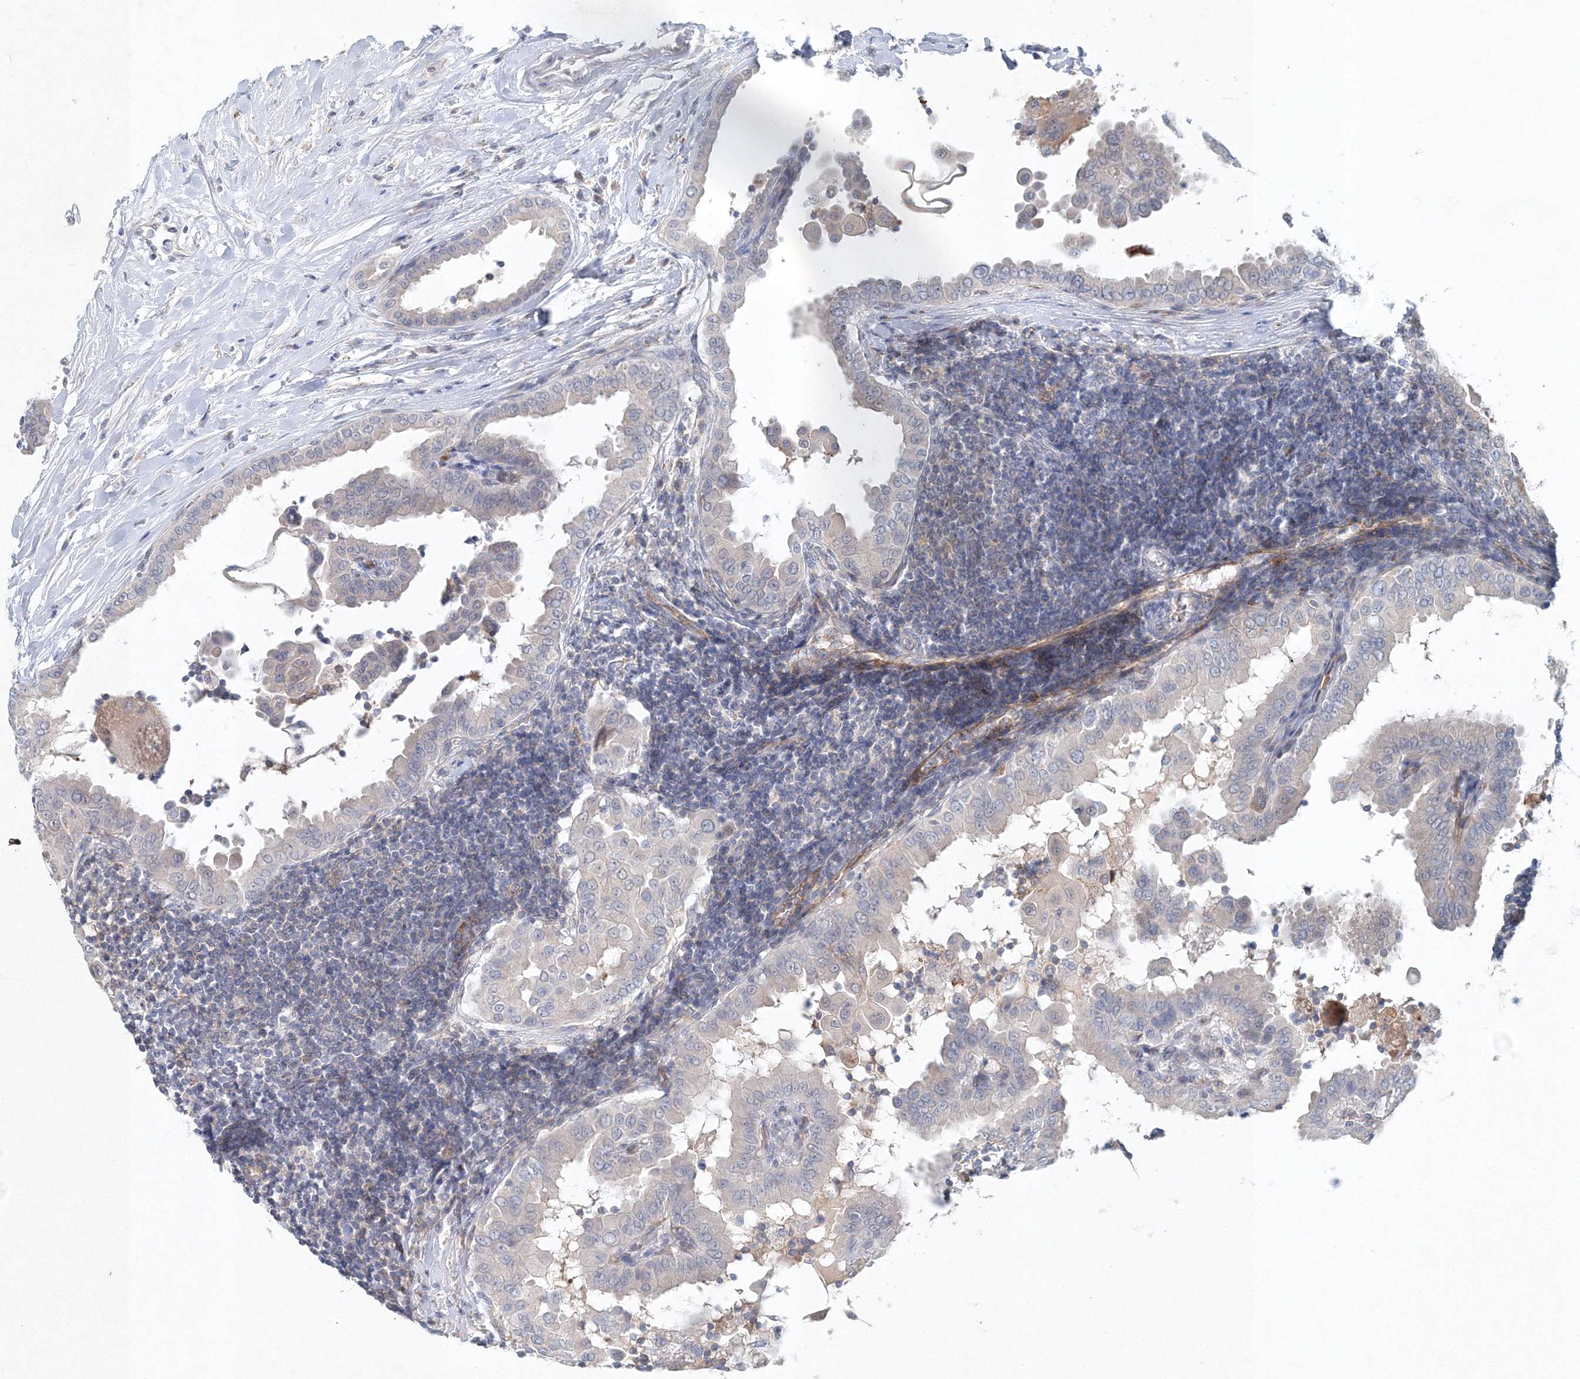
{"staining": {"intensity": "negative", "quantity": "none", "location": "none"}, "tissue": "thyroid cancer", "cell_type": "Tumor cells", "image_type": "cancer", "snomed": [{"axis": "morphology", "description": "Papillary adenocarcinoma, NOS"}, {"axis": "topography", "description": "Thyroid gland"}], "caption": "Immunohistochemistry (IHC) histopathology image of neoplastic tissue: human papillary adenocarcinoma (thyroid) stained with DAB (3,3'-diaminobenzidine) reveals no significant protein expression in tumor cells.", "gene": "SH3BP5", "patient": {"sex": "male", "age": 33}}